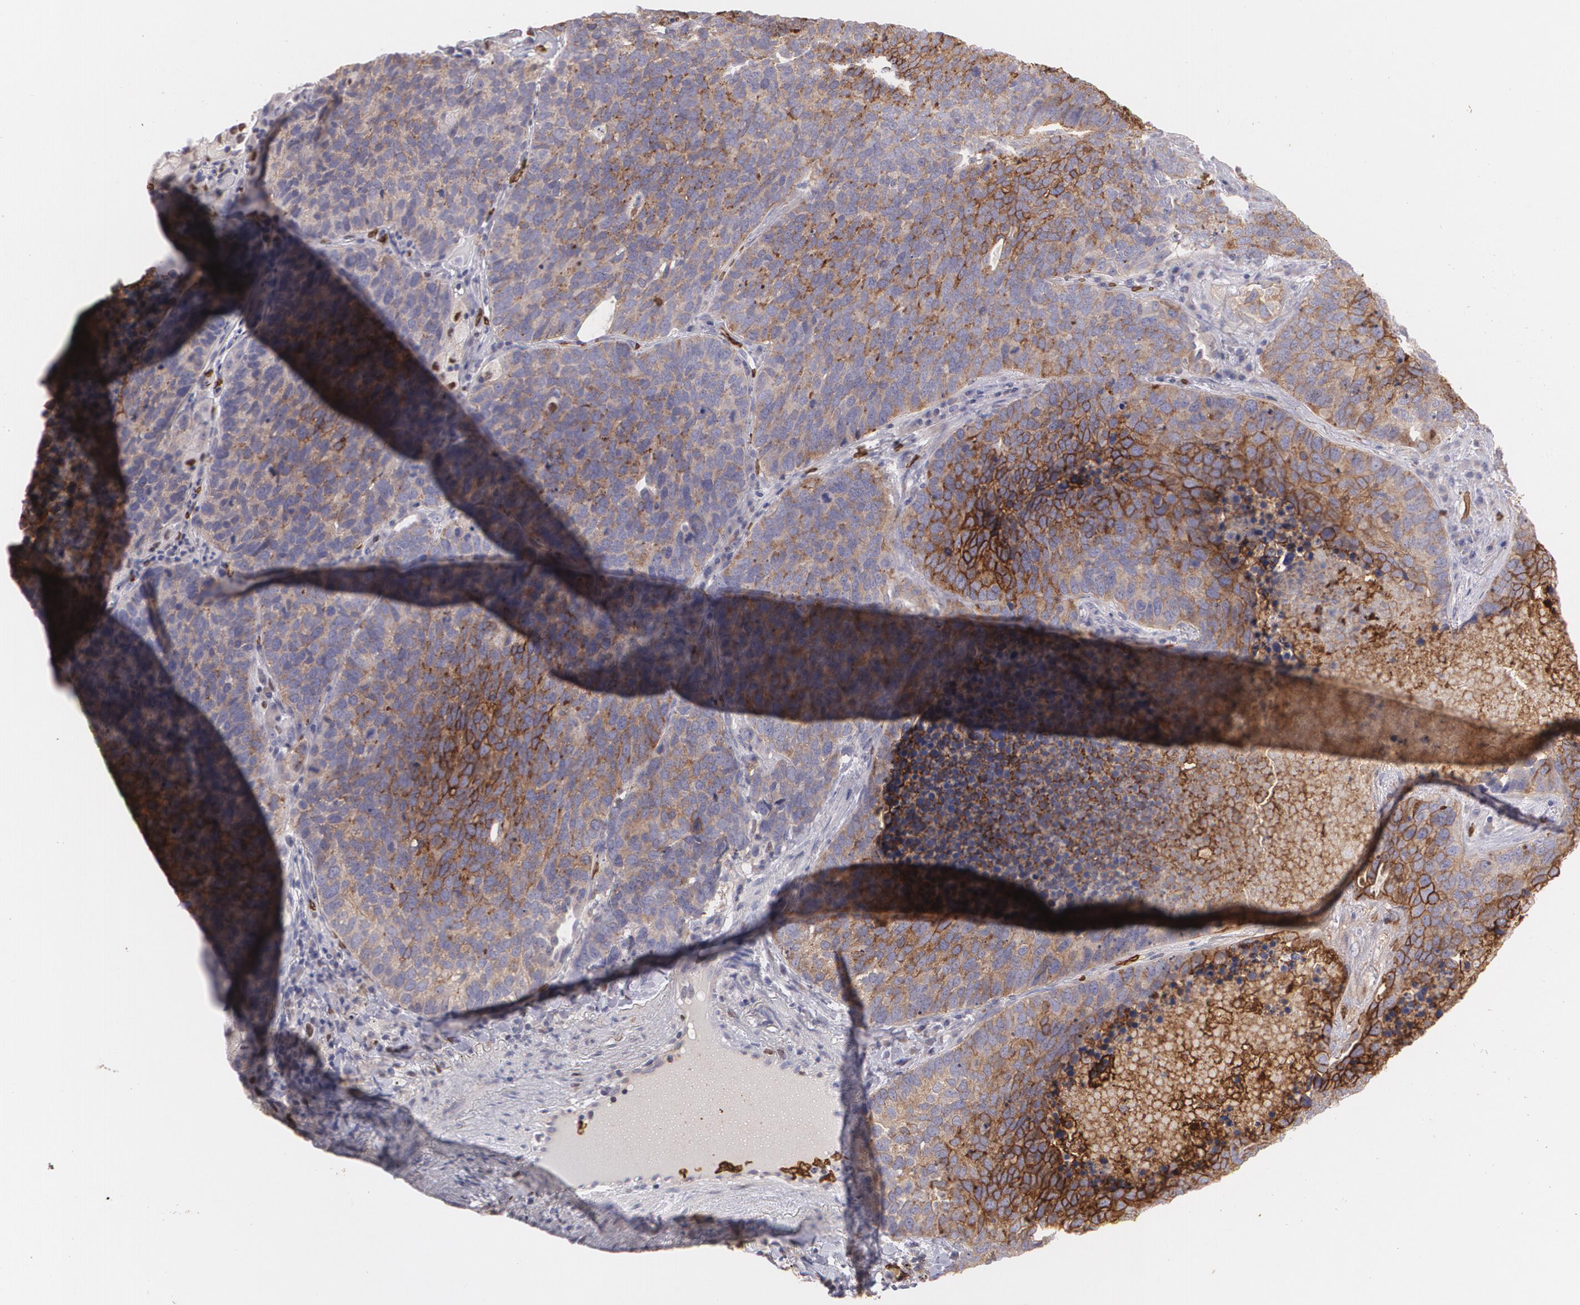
{"staining": {"intensity": "moderate", "quantity": ">75%", "location": "cytoplasmic/membranous"}, "tissue": "lung cancer", "cell_type": "Tumor cells", "image_type": "cancer", "snomed": [{"axis": "morphology", "description": "Neoplasm, malignant, NOS"}, {"axis": "topography", "description": "Lung"}], "caption": "Brown immunohistochemical staining in human lung cancer (neoplasm (malignant)) displays moderate cytoplasmic/membranous positivity in approximately >75% of tumor cells.", "gene": "SLC2A1", "patient": {"sex": "female", "age": 75}}